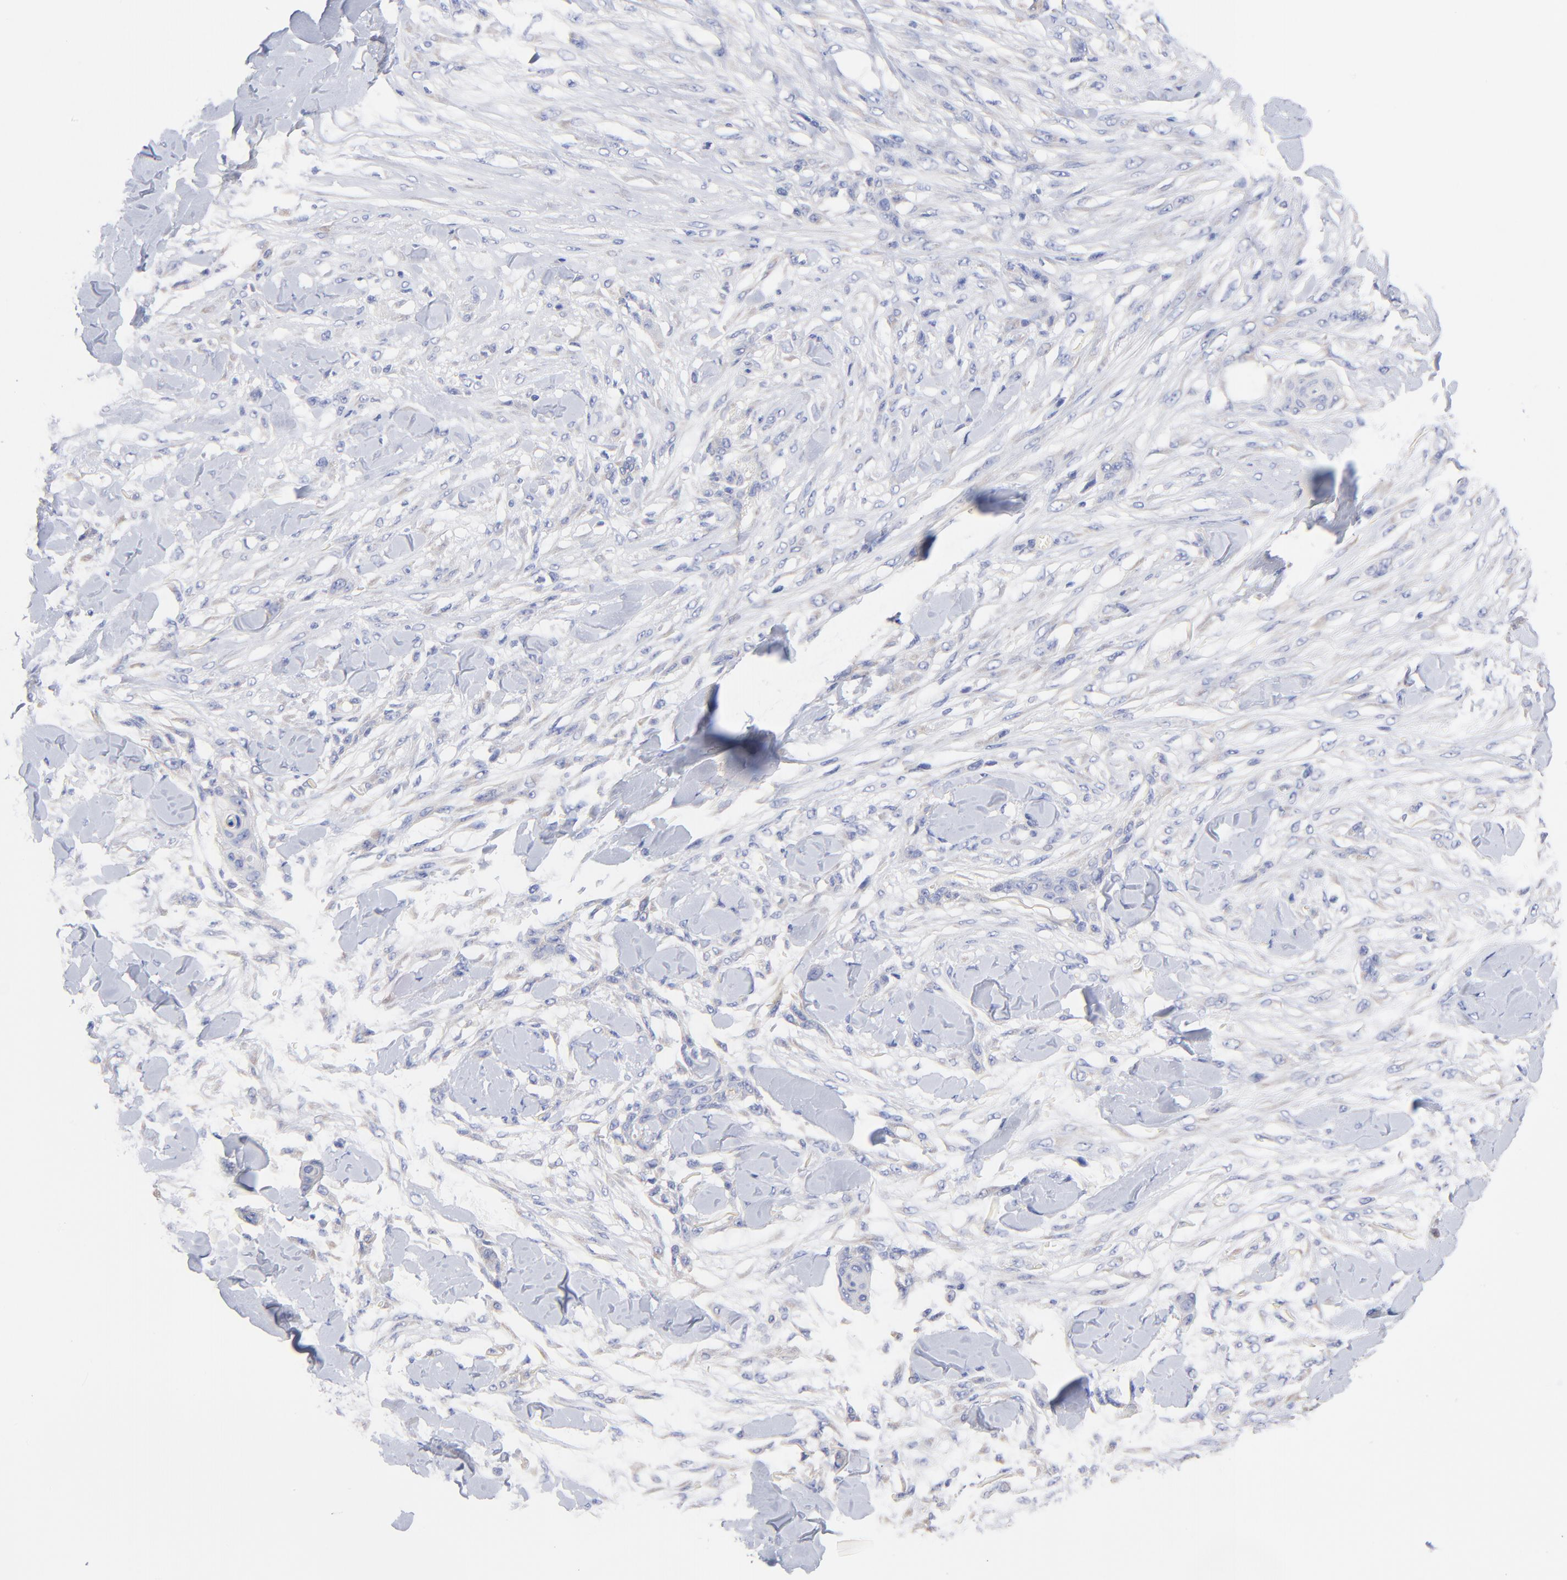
{"staining": {"intensity": "negative", "quantity": "none", "location": "none"}, "tissue": "skin cancer", "cell_type": "Tumor cells", "image_type": "cancer", "snomed": [{"axis": "morphology", "description": "Squamous cell carcinoma, NOS"}, {"axis": "topography", "description": "Skin"}], "caption": "Immunohistochemistry (IHC) photomicrograph of neoplastic tissue: human skin cancer stained with DAB (3,3'-diaminobenzidine) reveals no significant protein expression in tumor cells.", "gene": "TNFRSF13C", "patient": {"sex": "female", "age": 59}}